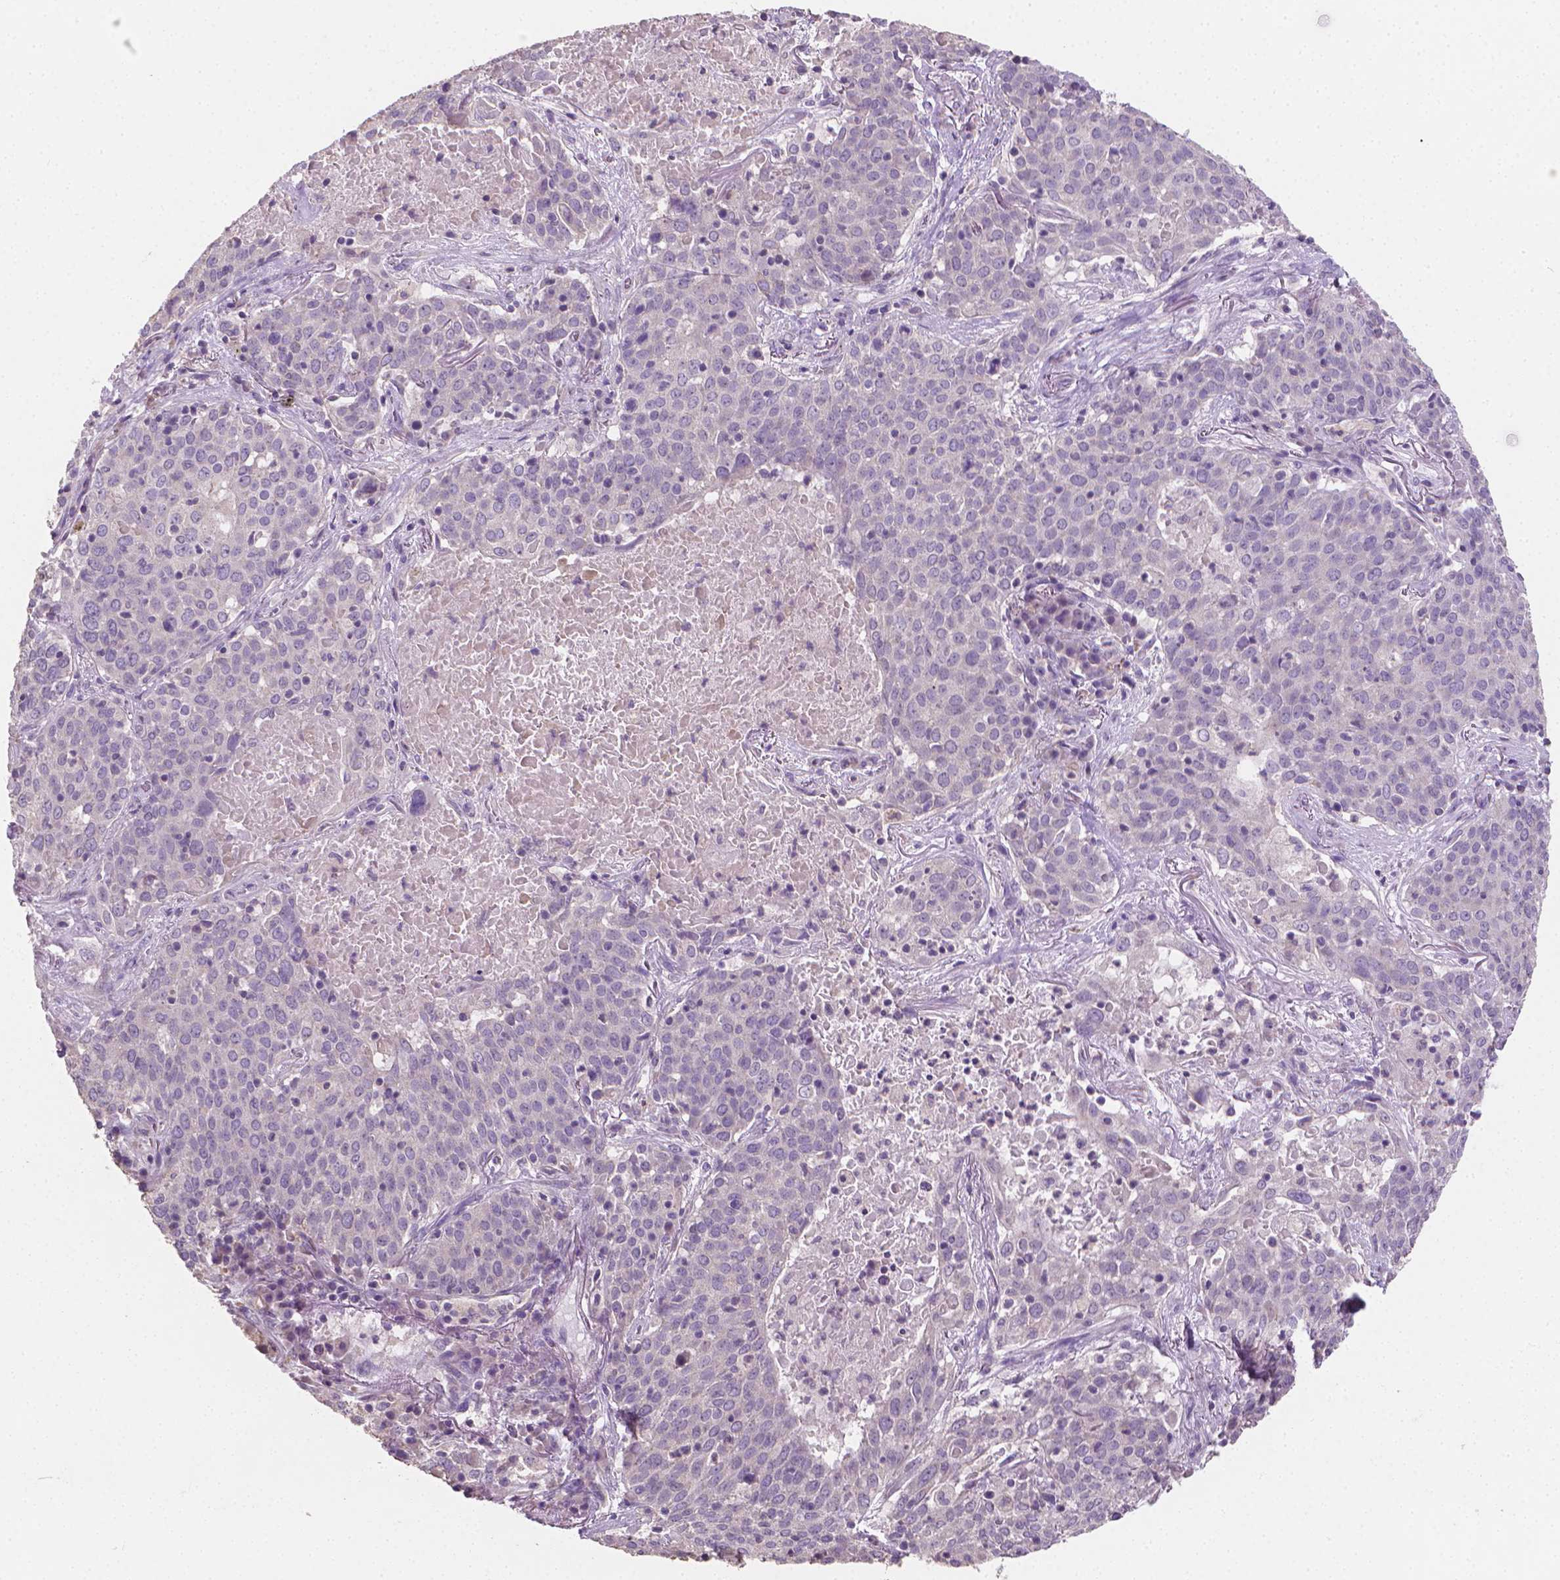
{"staining": {"intensity": "negative", "quantity": "none", "location": "none"}, "tissue": "lung cancer", "cell_type": "Tumor cells", "image_type": "cancer", "snomed": [{"axis": "morphology", "description": "Squamous cell carcinoma, NOS"}, {"axis": "topography", "description": "Lung"}], "caption": "The image displays no staining of tumor cells in lung cancer (squamous cell carcinoma).", "gene": "CATIP", "patient": {"sex": "male", "age": 82}}